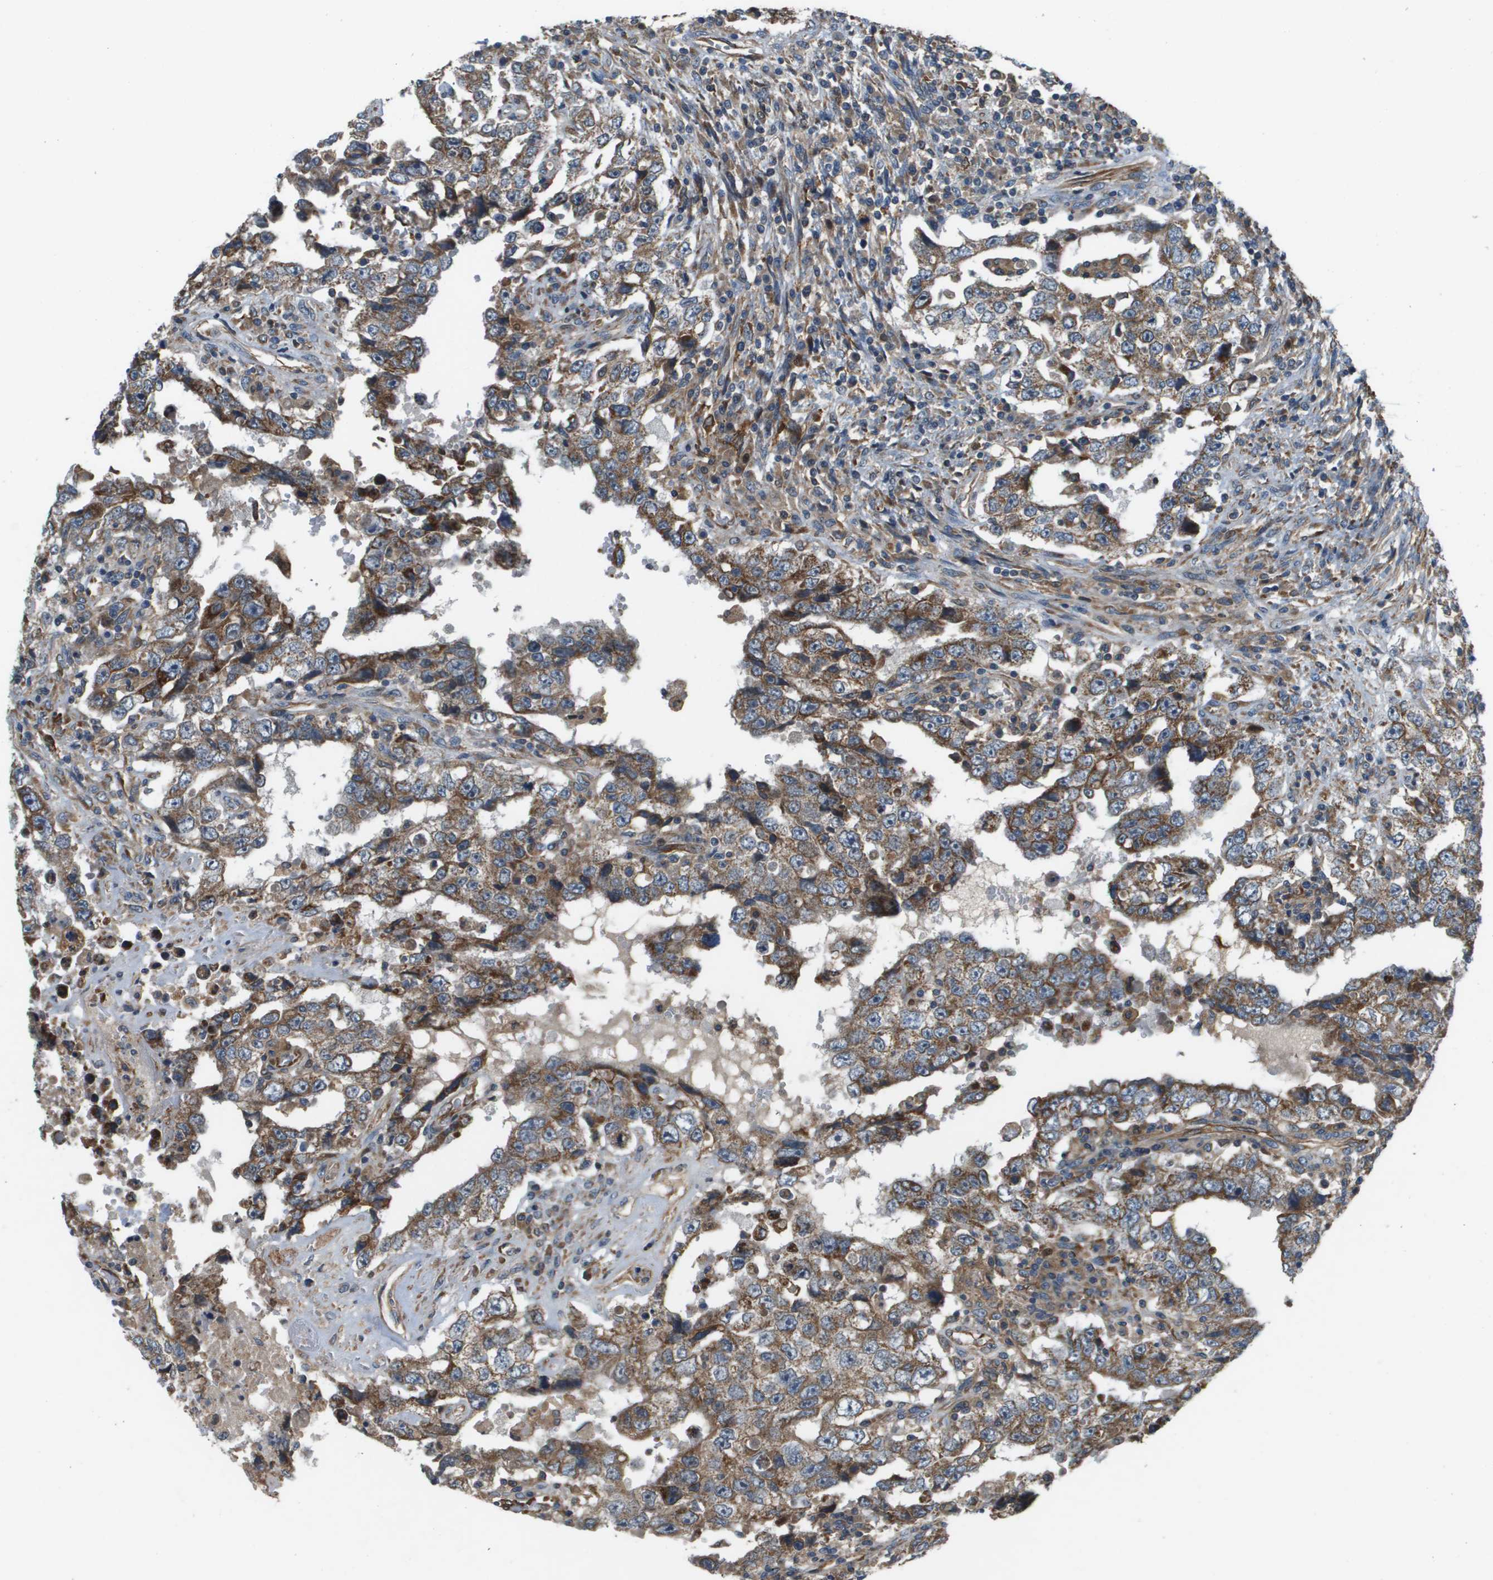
{"staining": {"intensity": "moderate", "quantity": ">75%", "location": "cytoplasmic/membranous"}, "tissue": "testis cancer", "cell_type": "Tumor cells", "image_type": "cancer", "snomed": [{"axis": "morphology", "description": "Carcinoma, Embryonal, NOS"}, {"axis": "topography", "description": "Testis"}], "caption": "Embryonal carcinoma (testis) stained with a protein marker exhibits moderate staining in tumor cells.", "gene": "SAMSN1", "patient": {"sex": "male", "age": 26}}